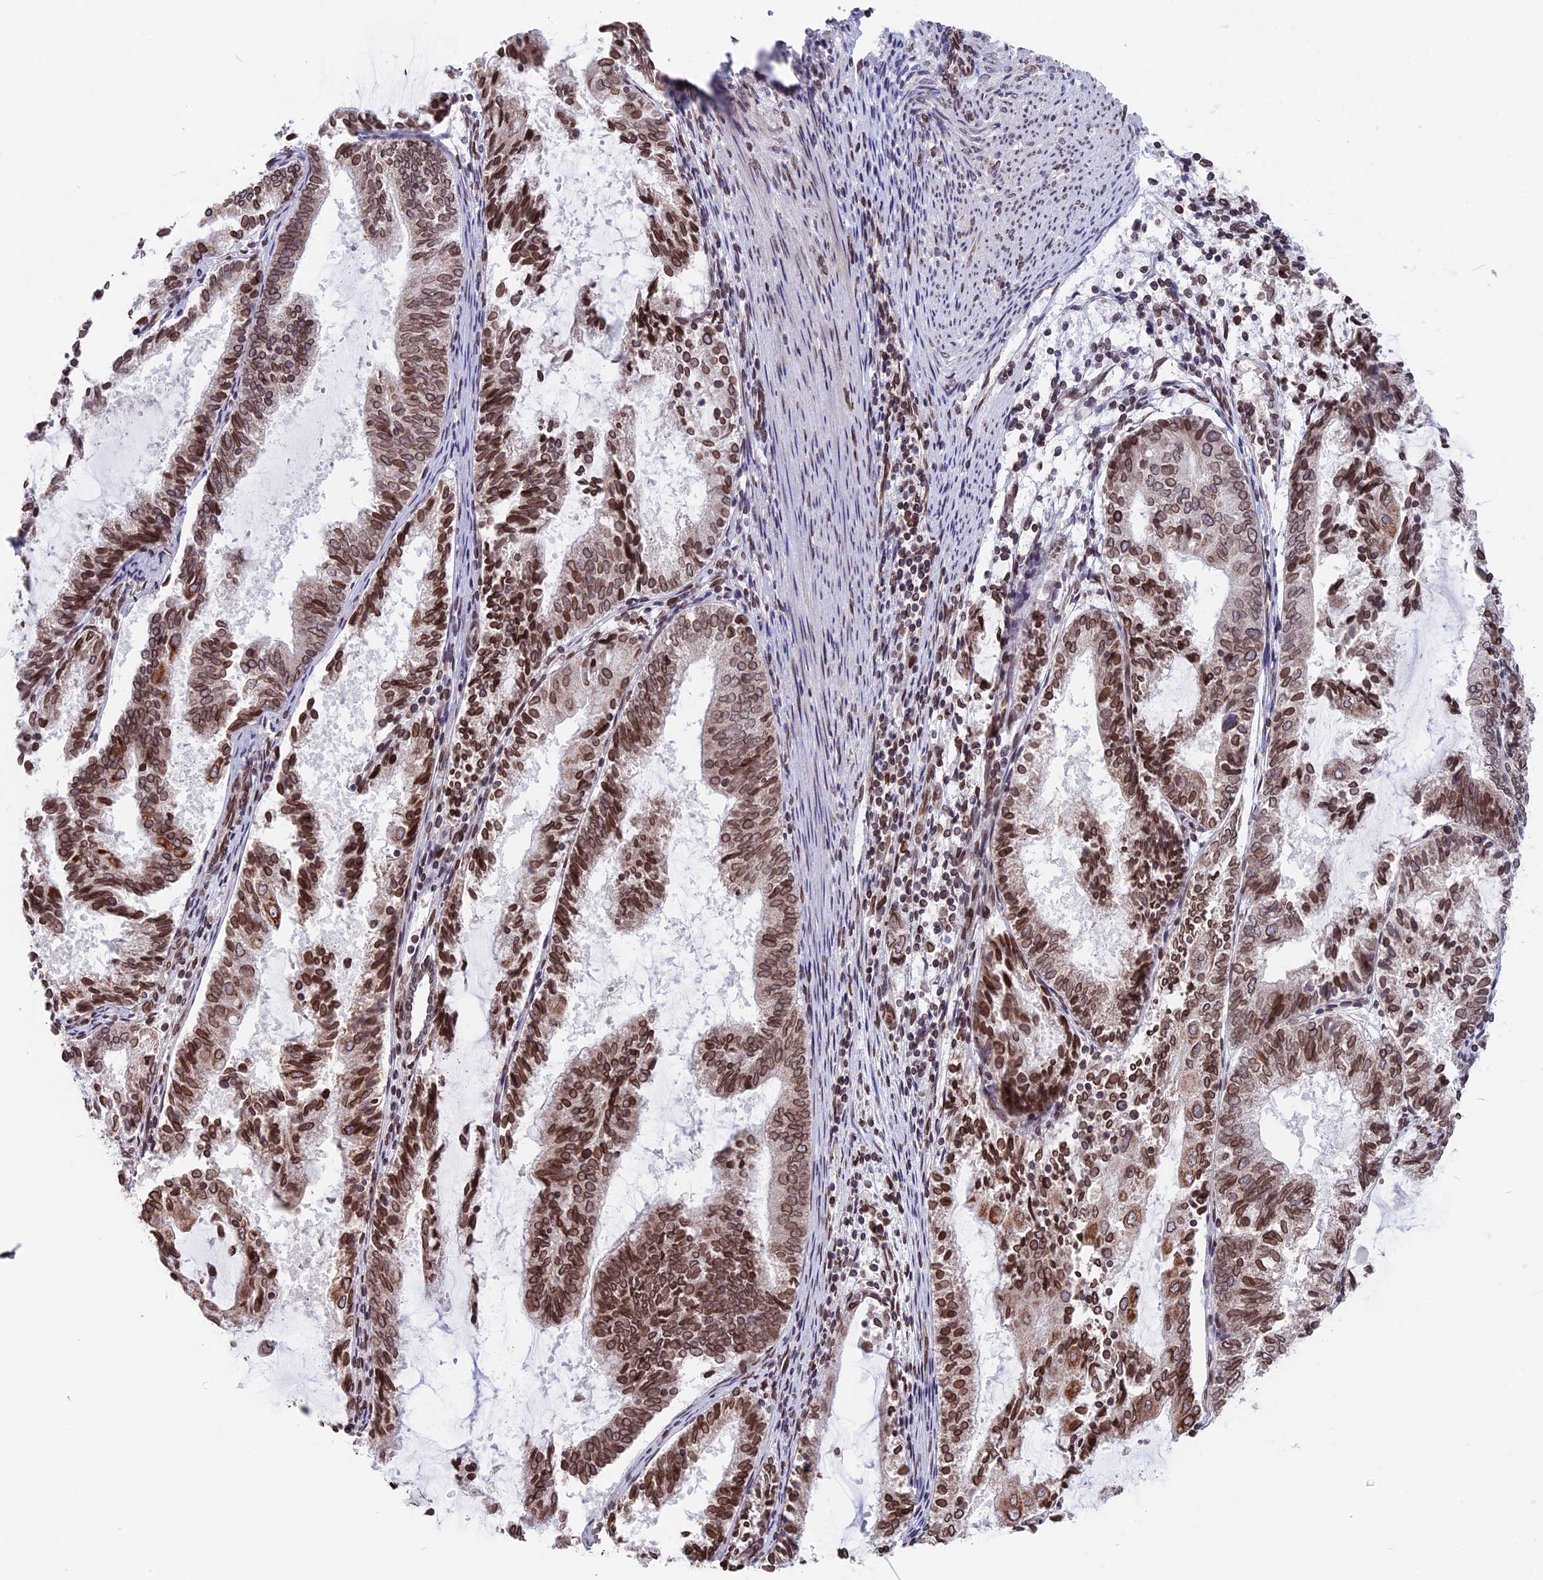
{"staining": {"intensity": "moderate", "quantity": ">75%", "location": "cytoplasmic/membranous,nuclear"}, "tissue": "endometrial cancer", "cell_type": "Tumor cells", "image_type": "cancer", "snomed": [{"axis": "morphology", "description": "Adenocarcinoma, NOS"}, {"axis": "topography", "description": "Endometrium"}], "caption": "This histopathology image demonstrates immunohistochemistry (IHC) staining of adenocarcinoma (endometrial), with medium moderate cytoplasmic/membranous and nuclear expression in approximately >75% of tumor cells.", "gene": "PTCHD4", "patient": {"sex": "female", "age": 81}}